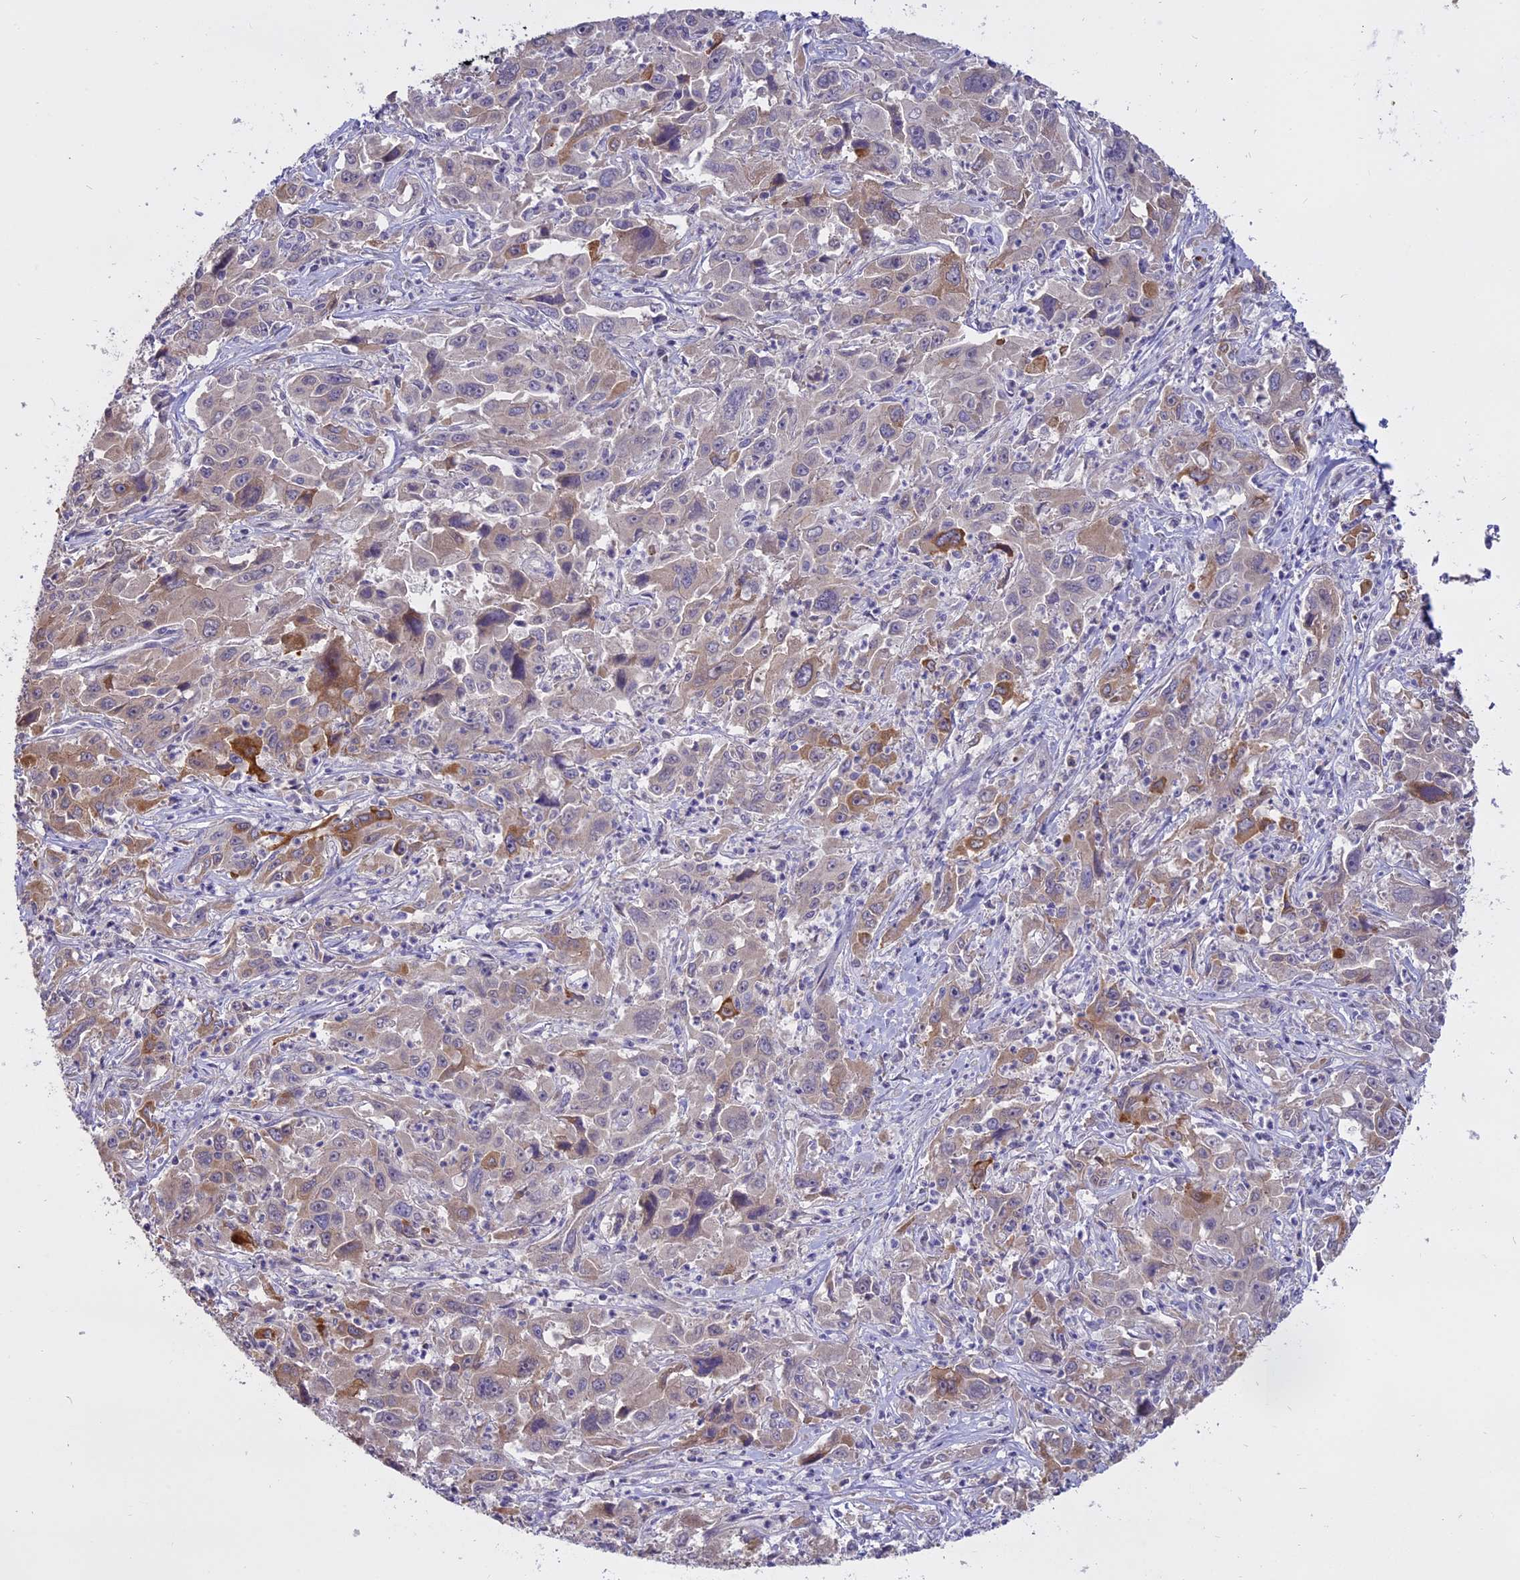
{"staining": {"intensity": "moderate", "quantity": "<25%", "location": "cytoplasmic/membranous"}, "tissue": "liver cancer", "cell_type": "Tumor cells", "image_type": "cancer", "snomed": [{"axis": "morphology", "description": "Carcinoma, Hepatocellular, NOS"}, {"axis": "topography", "description": "Liver"}], "caption": "Protein staining demonstrates moderate cytoplasmic/membranous staining in approximately <25% of tumor cells in liver hepatocellular carcinoma.", "gene": "WFDC2", "patient": {"sex": "male", "age": 63}}